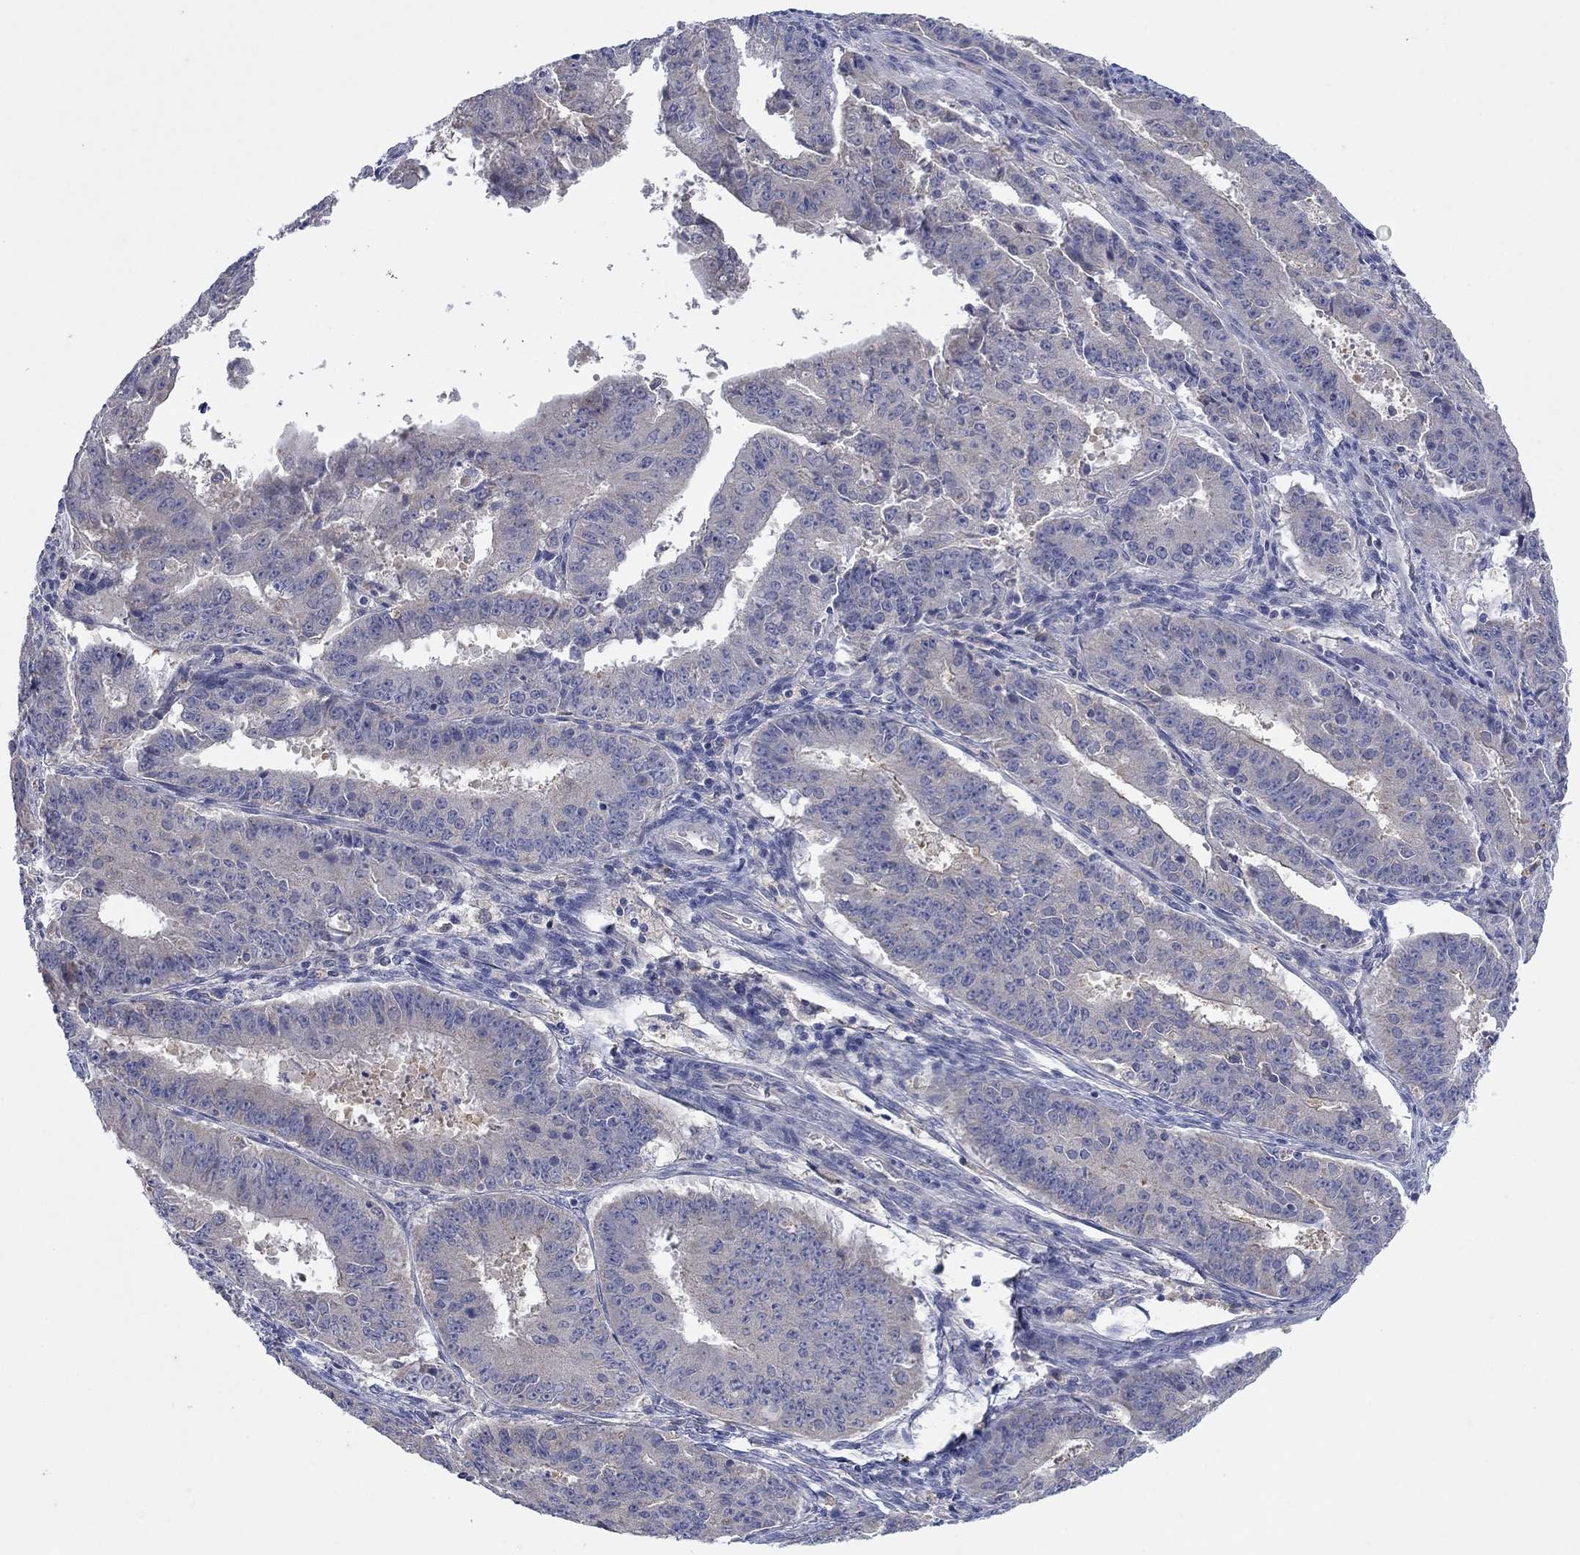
{"staining": {"intensity": "negative", "quantity": "none", "location": "none"}, "tissue": "ovarian cancer", "cell_type": "Tumor cells", "image_type": "cancer", "snomed": [{"axis": "morphology", "description": "Carcinoma, endometroid"}, {"axis": "topography", "description": "Ovary"}], "caption": "This micrograph is of ovarian cancer (endometroid carcinoma) stained with immunohistochemistry to label a protein in brown with the nuclei are counter-stained blue. There is no positivity in tumor cells. (DAB immunohistochemistry with hematoxylin counter stain).", "gene": "PLCL2", "patient": {"sex": "female", "age": 42}}